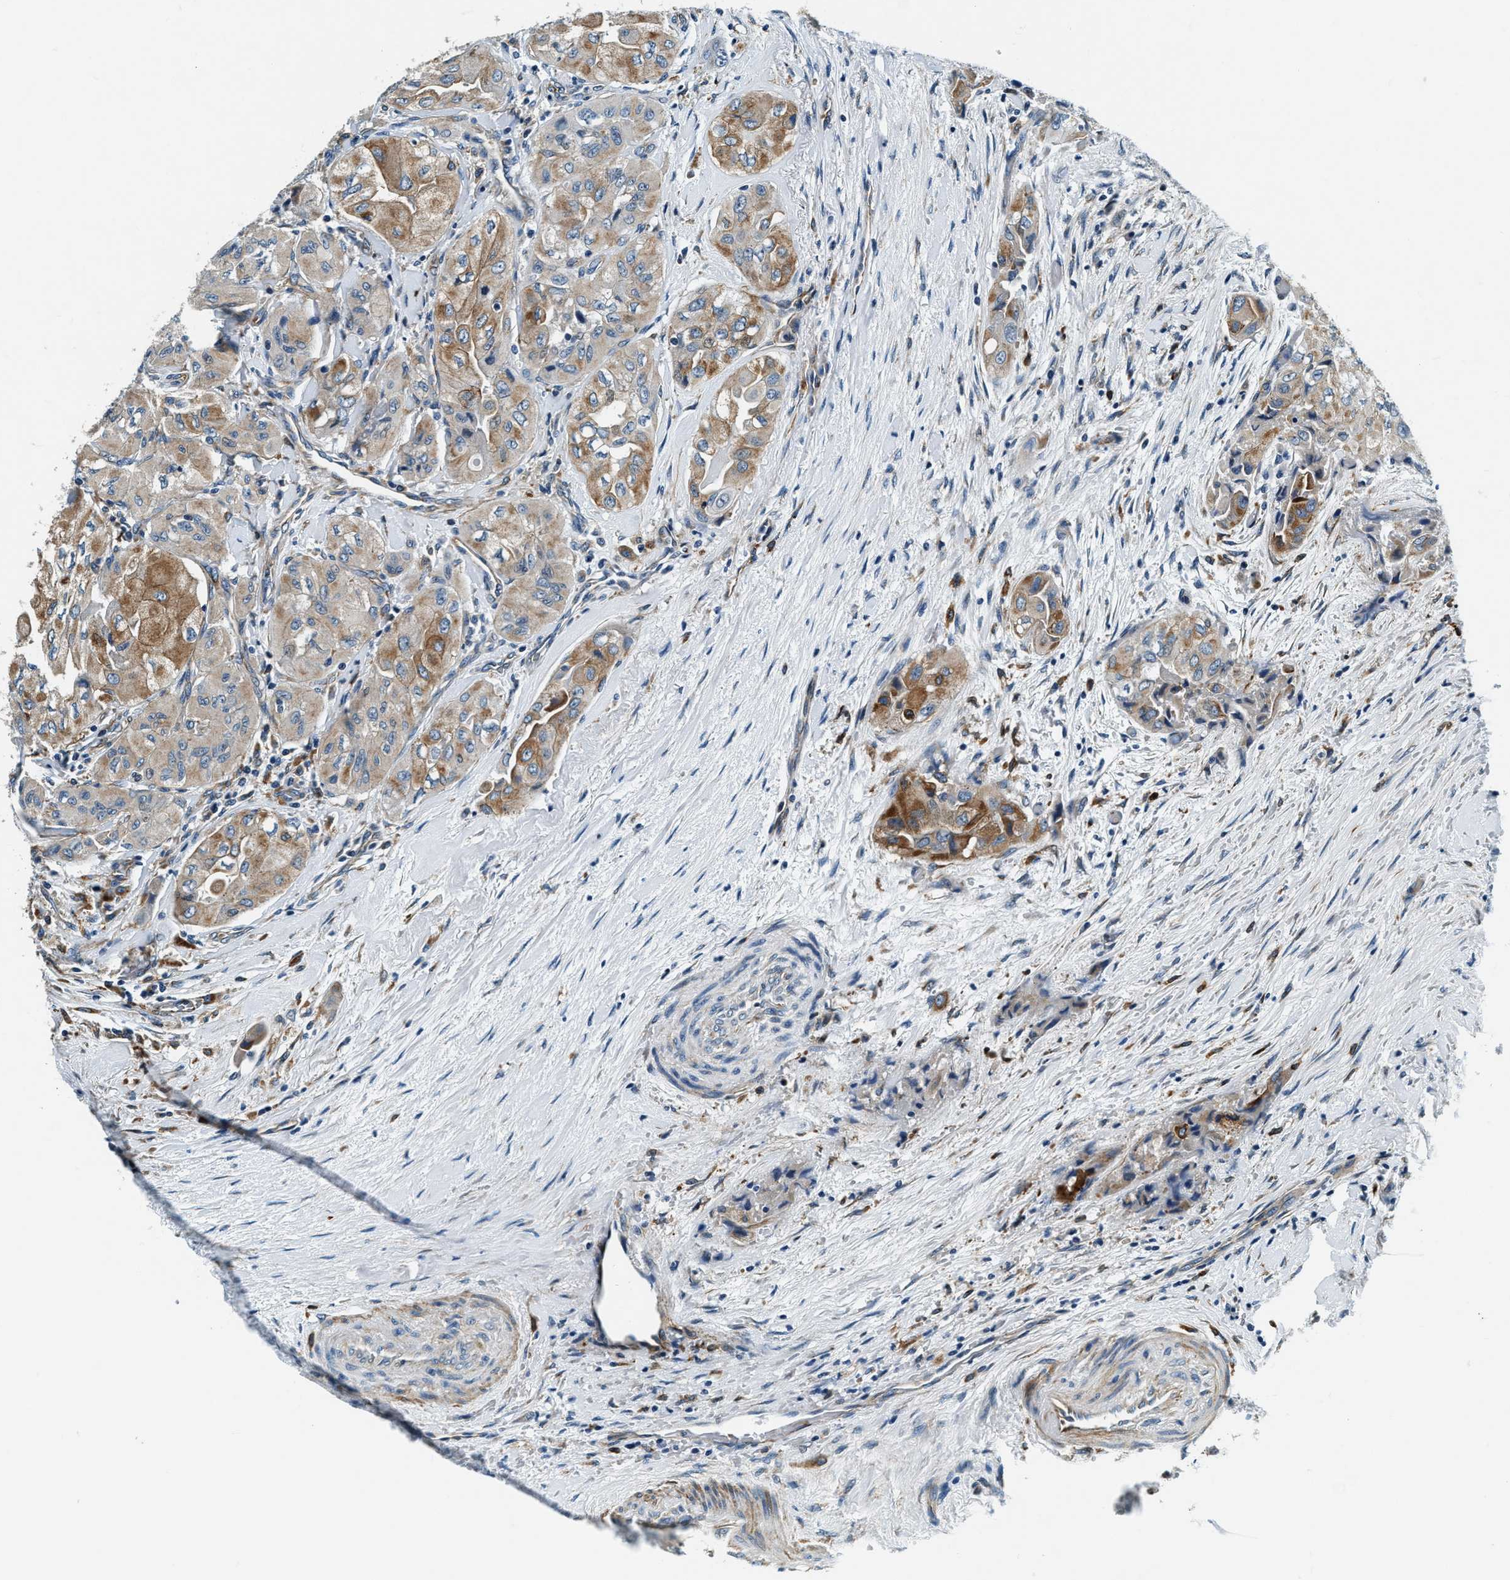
{"staining": {"intensity": "moderate", "quantity": "<25%", "location": "cytoplasmic/membranous"}, "tissue": "thyroid cancer", "cell_type": "Tumor cells", "image_type": "cancer", "snomed": [{"axis": "morphology", "description": "Papillary adenocarcinoma, NOS"}, {"axis": "topography", "description": "Thyroid gland"}], "caption": "An image showing moderate cytoplasmic/membranous staining in approximately <25% of tumor cells in papillary adenocarcinoma (thyroid), as visualized by brown immunohistochemical staining.", "gene": "C2orf66", "patient": {"sex": "female", "age": 59}}